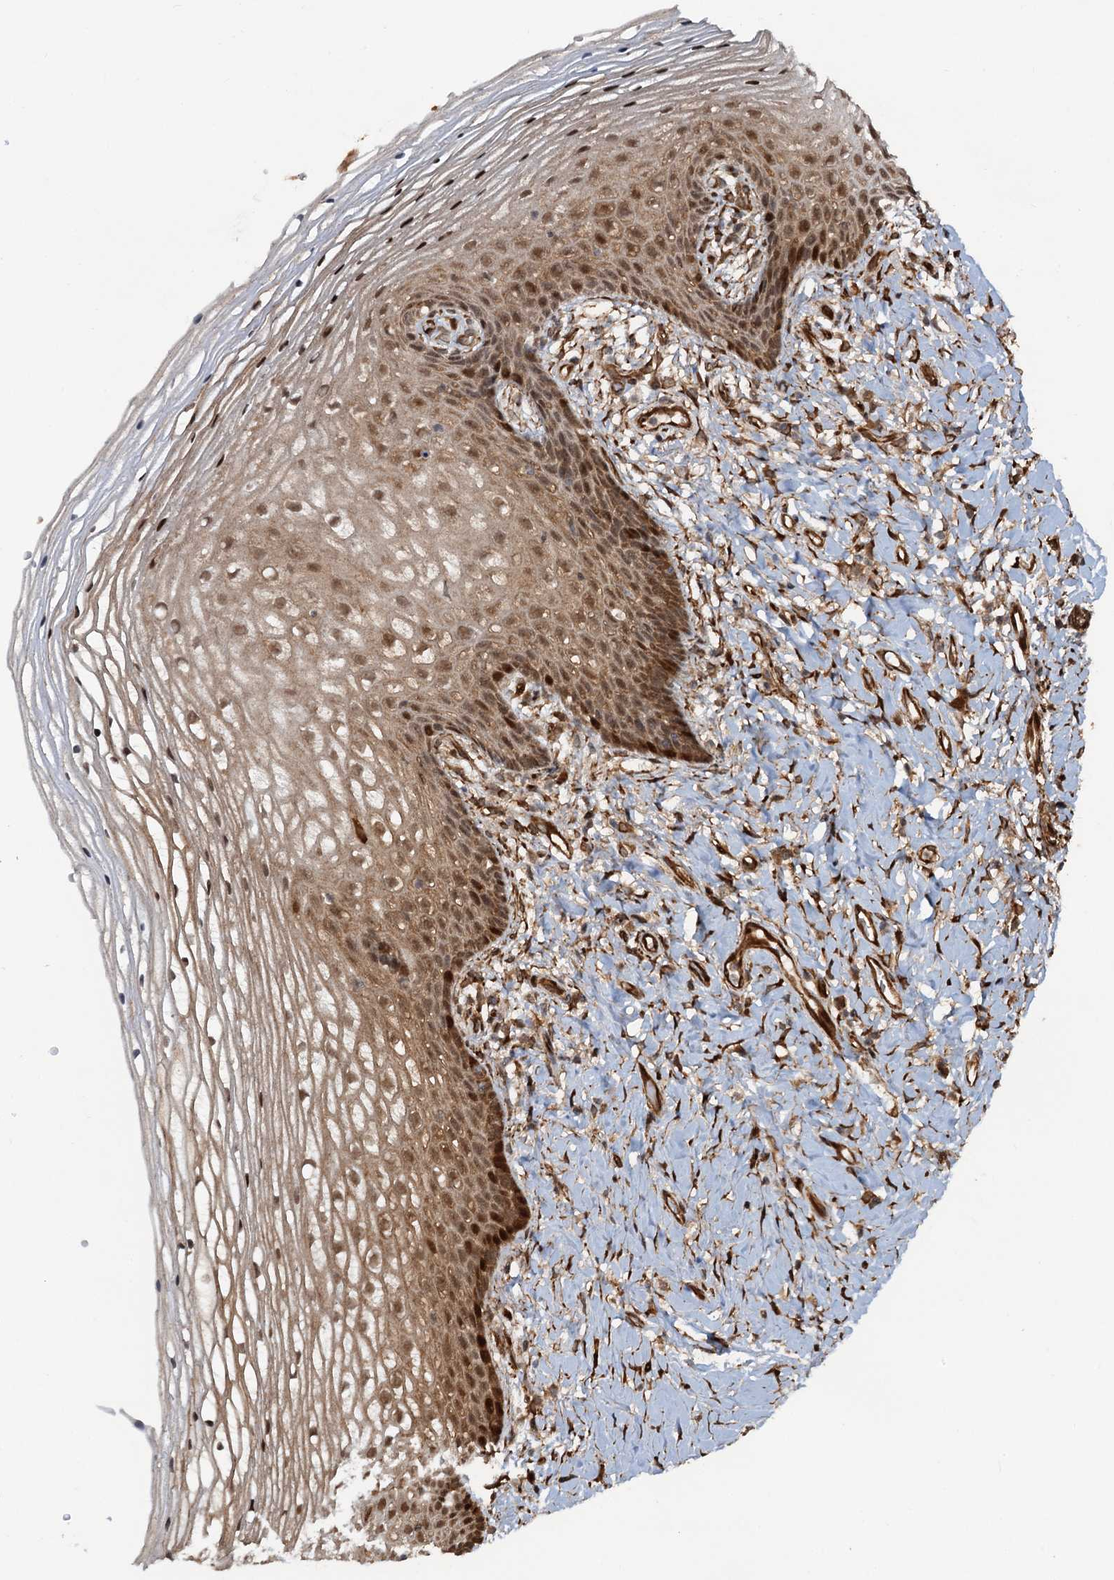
{"staining": {"intensity": "moderate", "quantity": "25%-75%", "location": "cytoplasmic/membranous,nuclear"}, "tissue": "vagina", "cell_type": "Squamous epithelial cells", "image_type": "normal", "snomed": [{"axis": "morphology", "description": "Normal tissue, NOS"}, {"axis": "topography", "description": "Vagina"}], "caption": "A brown stain shows moderate cytoplasmic/membranous,nuclear expression of a protein in squamous epithelial cells of benign human vagina. Immunohistochemistry stains the protein in brown and the nuclei are stained blue.", "gene": "SNRNP25", "patient": {"sex": "female", "age": 60}}